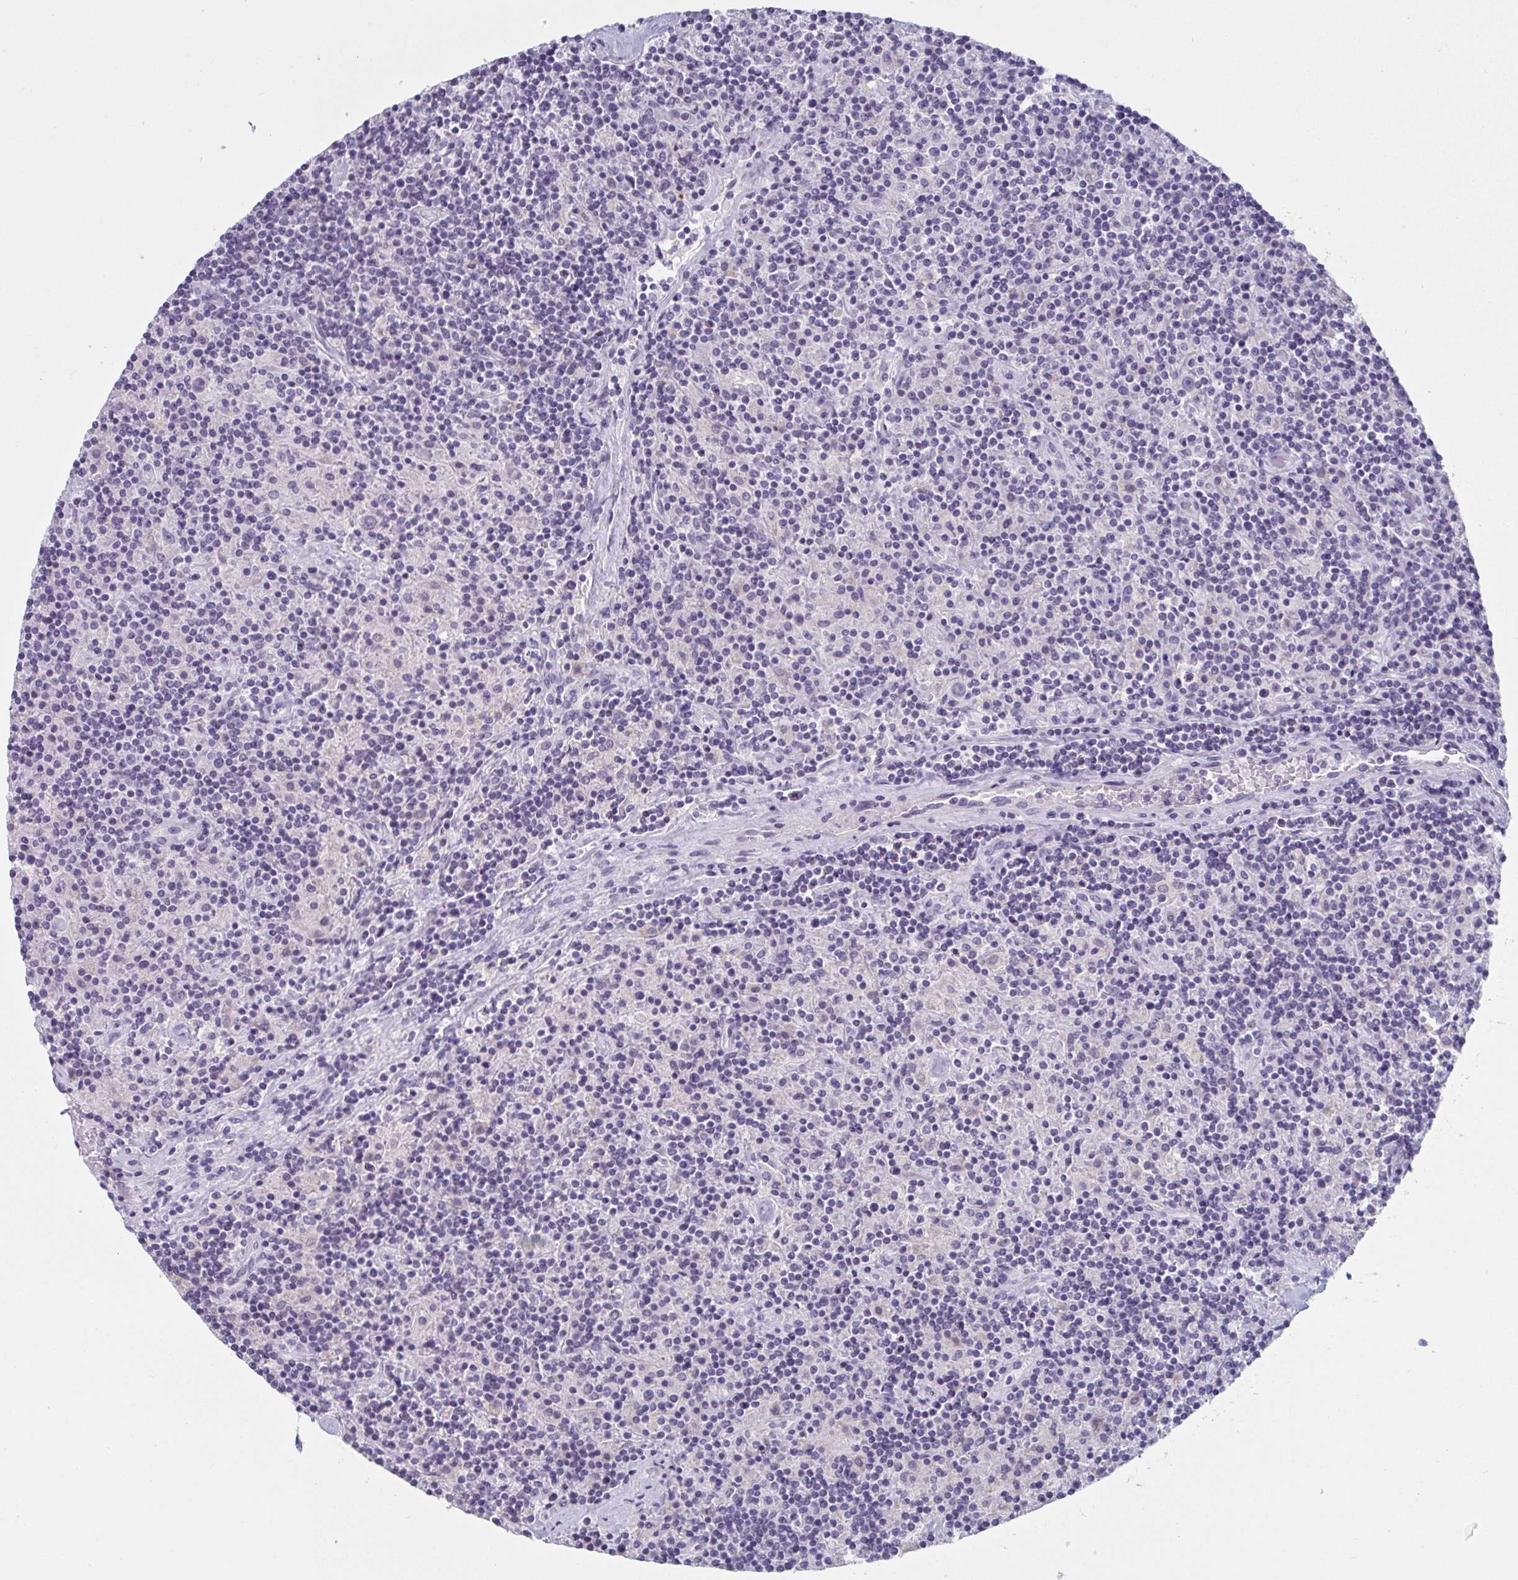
{"staining": {"intensity": "negative", "quantity": "none", "location": "none"}, "tissue": "lymphoma", "cell_type": "Tumor cells", "image_type": "cancer", "snomed": [{"axis": "morphology", "description": "Hodgkin's disease, NOS"}, {"axis": "topography", "description": "Lymph node"}], "caption": "This is an immunohistochemistry (IHC) micrograph of Hodgkin's disease. There is no staining in tumor cells.", "gene": "NDUFC2", "patient": {"sex": "male", "age": 70}}